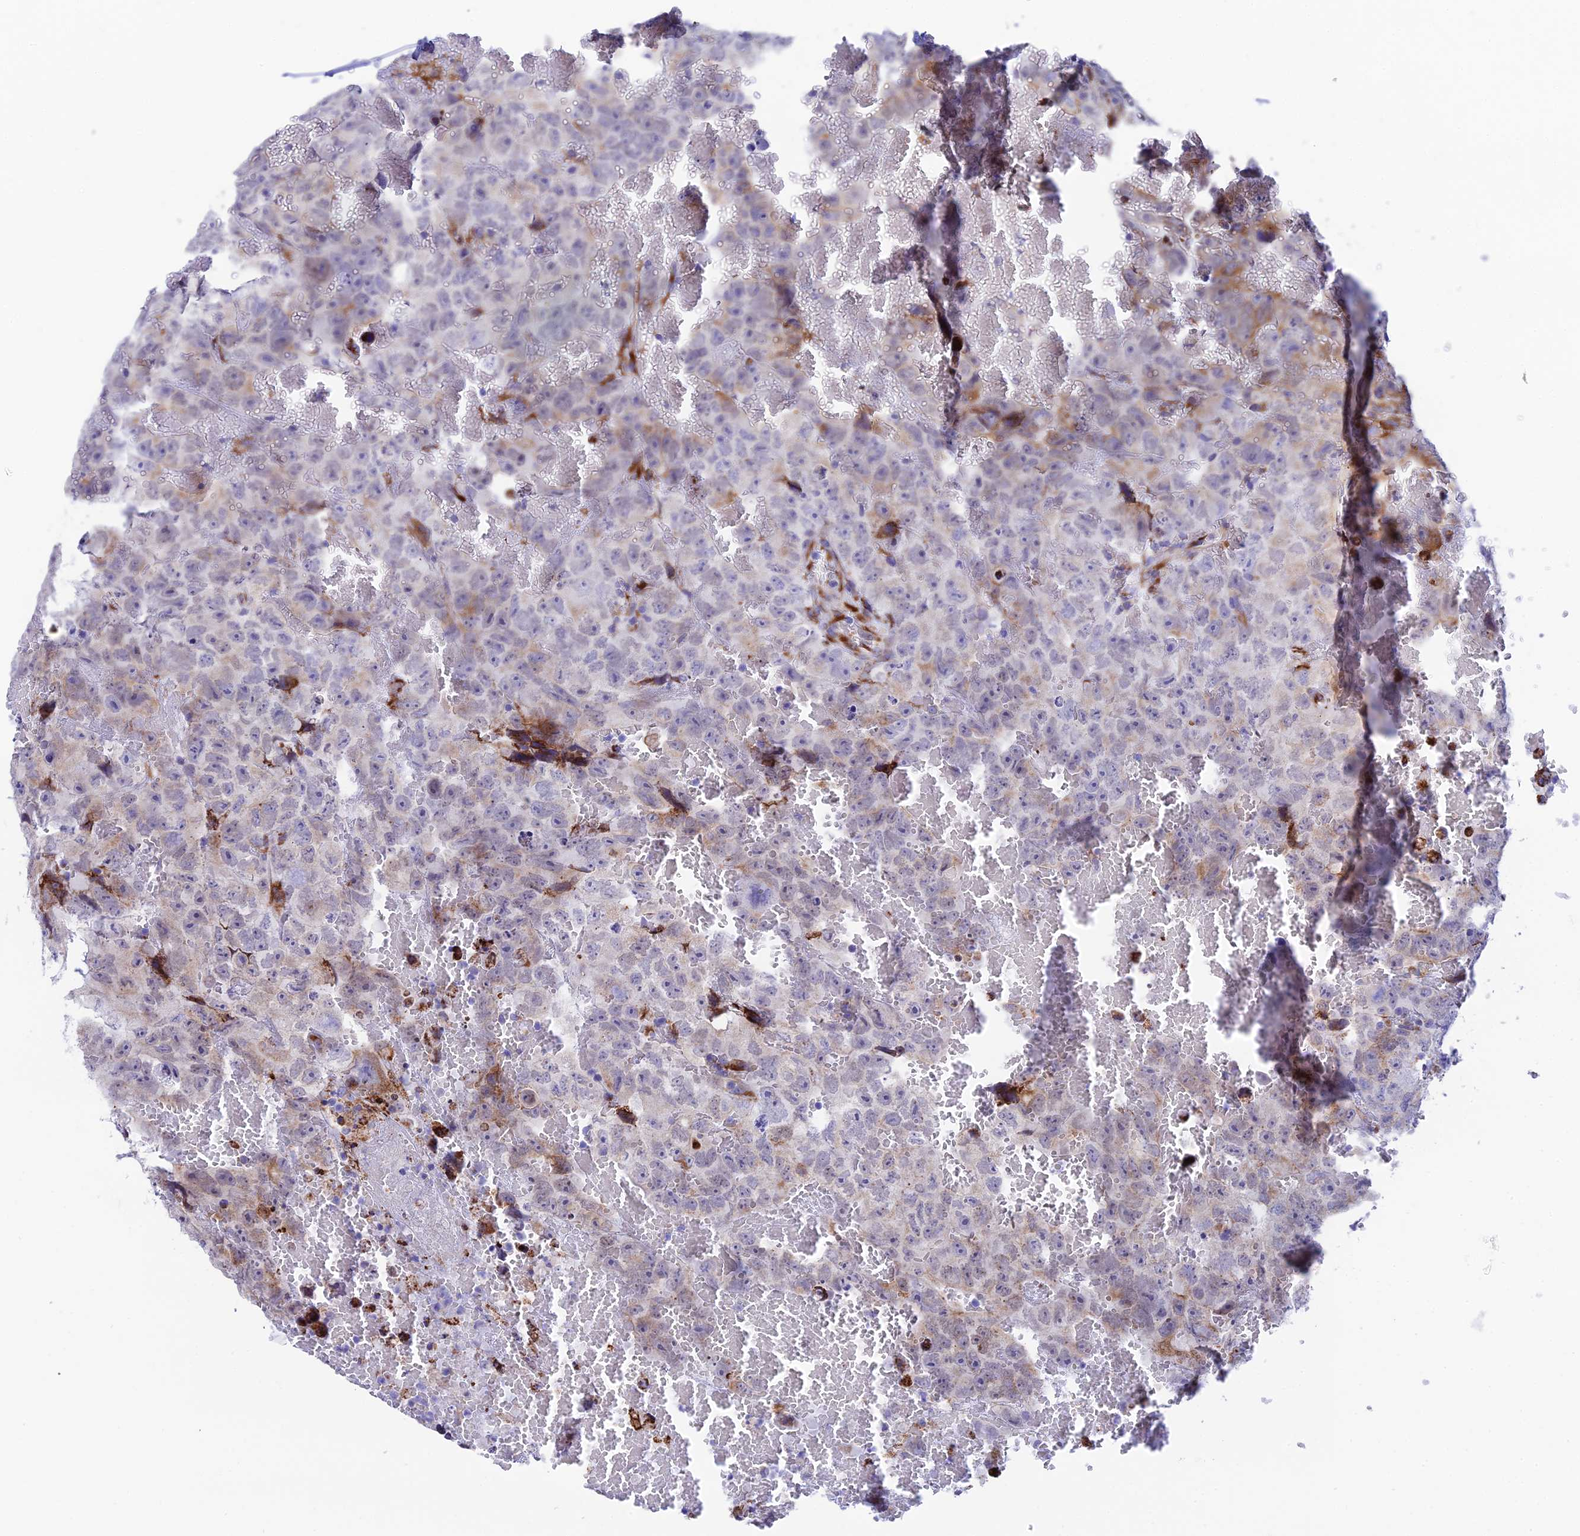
{"staining": {"intensity": "moderate", "quantity": "<25%", "location": "cytoplasmic/membranous"}, "tissue": "testis cancer", "cell_type": "Tumor cells", "image_type": "cancer", "snomed": [{"axis": "morphology", "description": "Carcinoma, Embryonal, NOS"}, {"axis": "topography", "description": "Testis"}], "caption": "Embryonal carcinoma (testis) was stained to show a protein in brown. There is low levels of moderate cytoplasmic/membranous positivity in about <25% of tumor cells.", "gene": "TUBGCP6", "patient": {"sex": "male", "age": 45}}